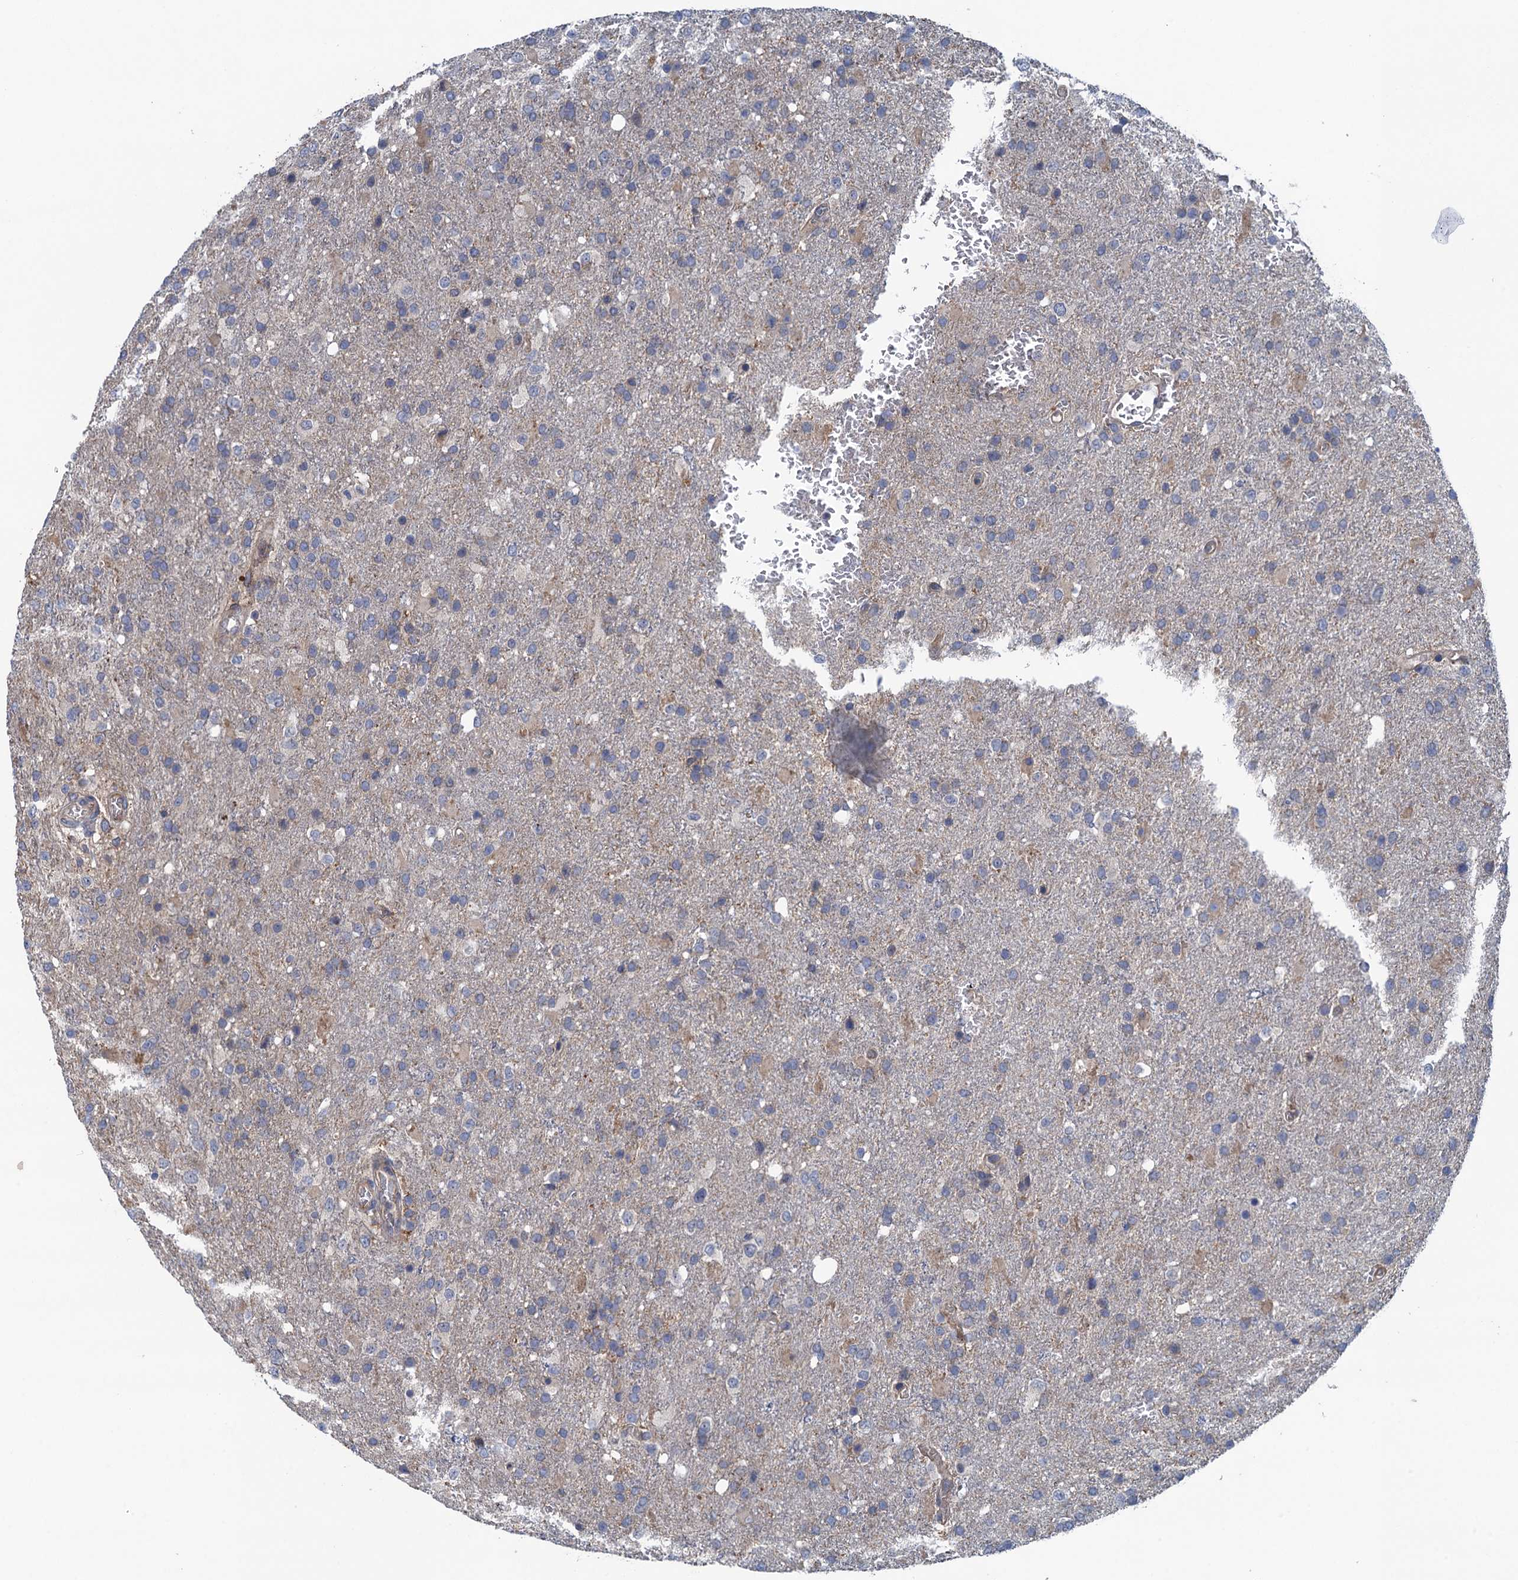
{"staining": {"intensity": "negative", "quantity": "none", "location": "none"}, "tissue": "glioma", "cell_type": "Tumor cells", "image_type": "cancer", "snomed": [{"axis": "morphology", "description": "Glioma, malignant, High grade"}, {"axis": "topography", "description": "Brain"}], "caption": "DAB (3,3'-diaminobenzidine) immunohistochemical staining of human malignant glioma (high-grade) demonstrates no significant staining in tumor cells. Brightfield microscopy of IHC stained with DAB (3,3'-diaminobenzidine) (brown) and hematoxylin (blue), captured at high magnification.", "gene": "CNTN5", "patient": {"sex": "female", "age": 74}}